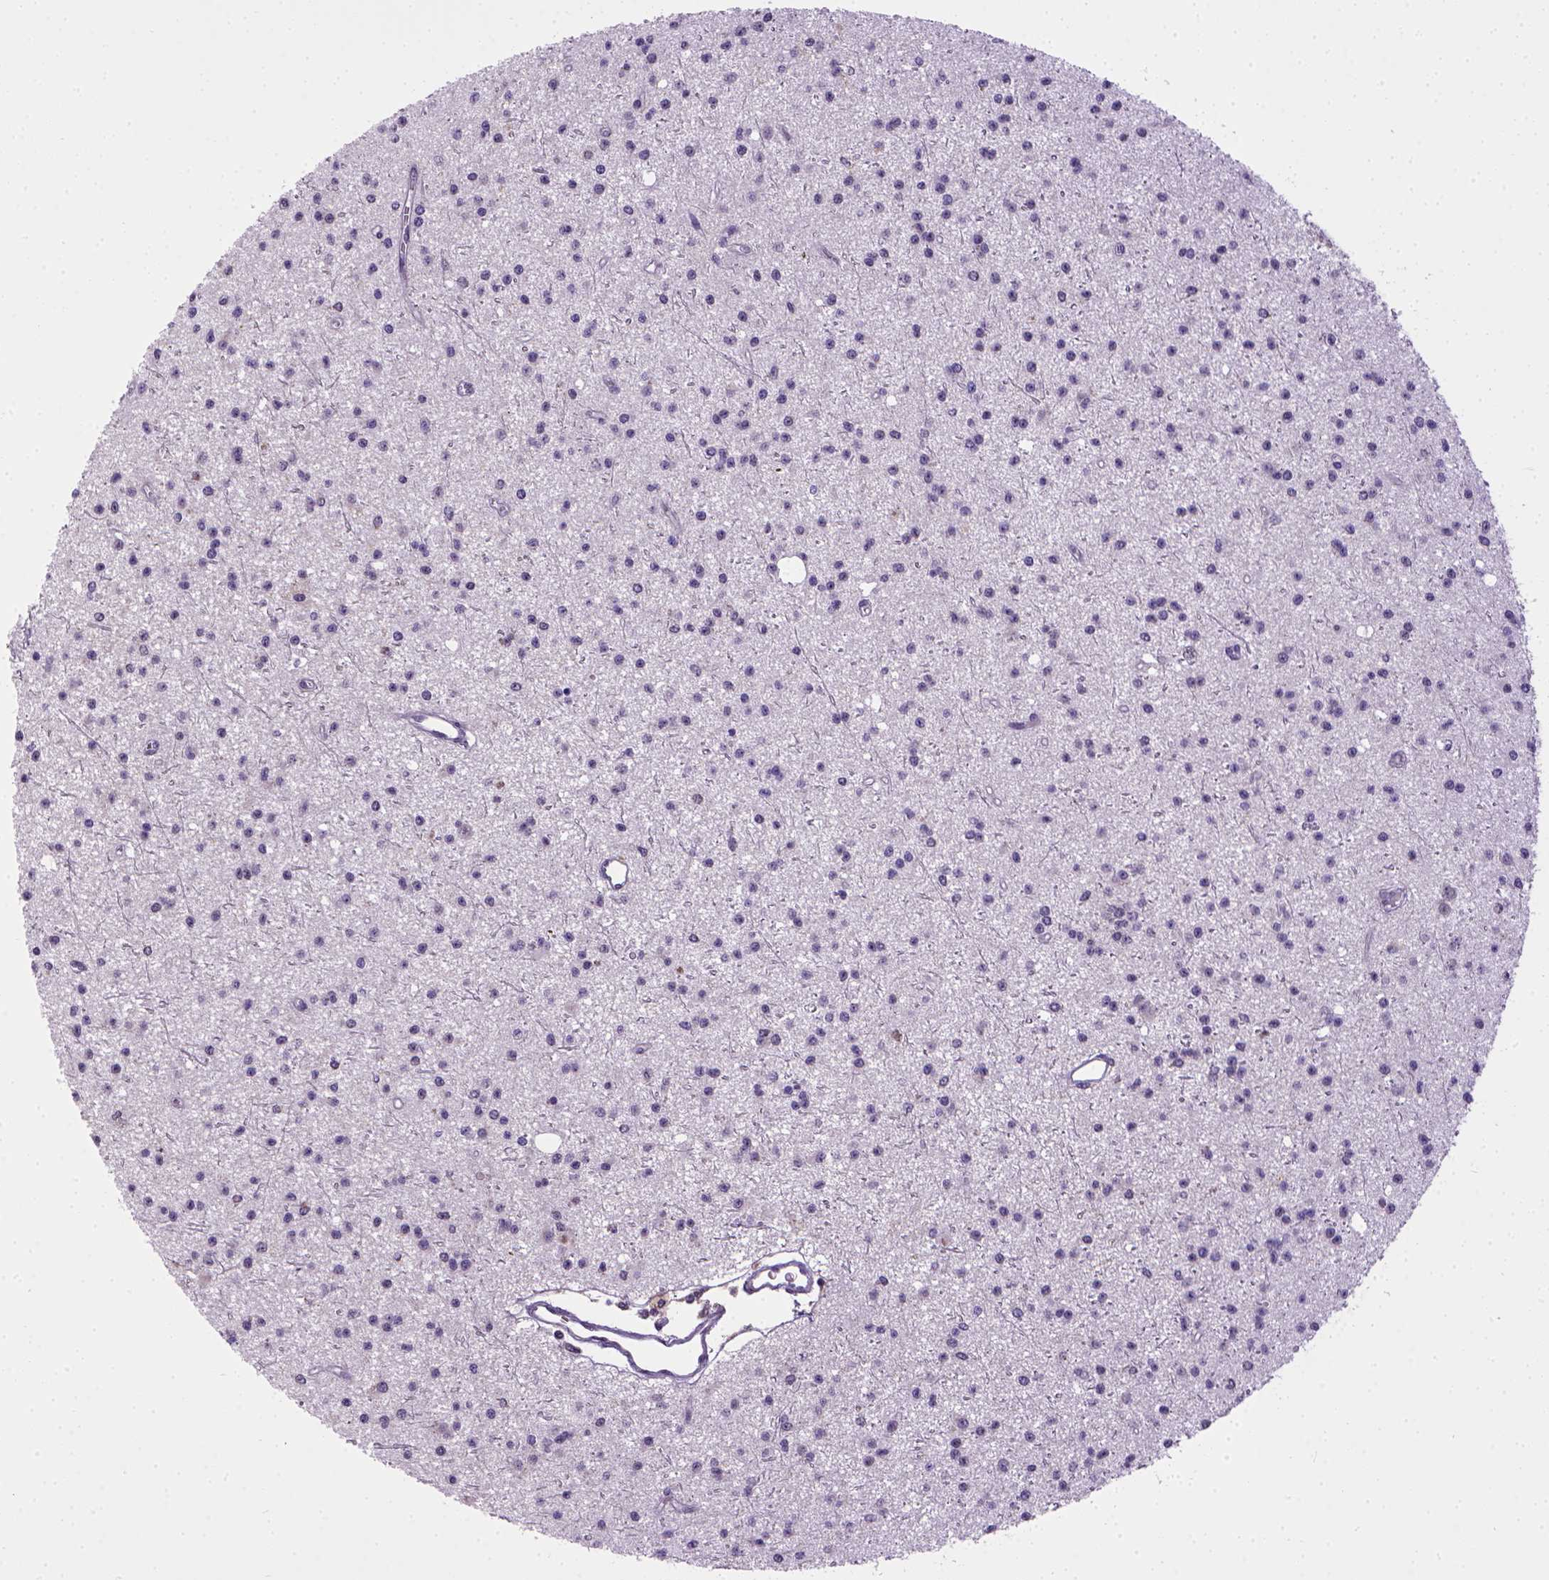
{"staining": {"intensity": "negative", "quantity": "none", "location": "none"}, "tissue": "glioma", "cell_type": "Tumor cells", "image_type": "cancer", "snomed": [{"axis": "morphology", "description": "Glioma, malignant, Low grade"}, {"axis": "topography", "description": "Brain"}], "caption": "Malignant glioma (low-grade) was stained to show a protein in brown. There is no significant positivity in tumor cells.", "gene": "CDH1", "patient": {"sex": "male", "age": 27}}